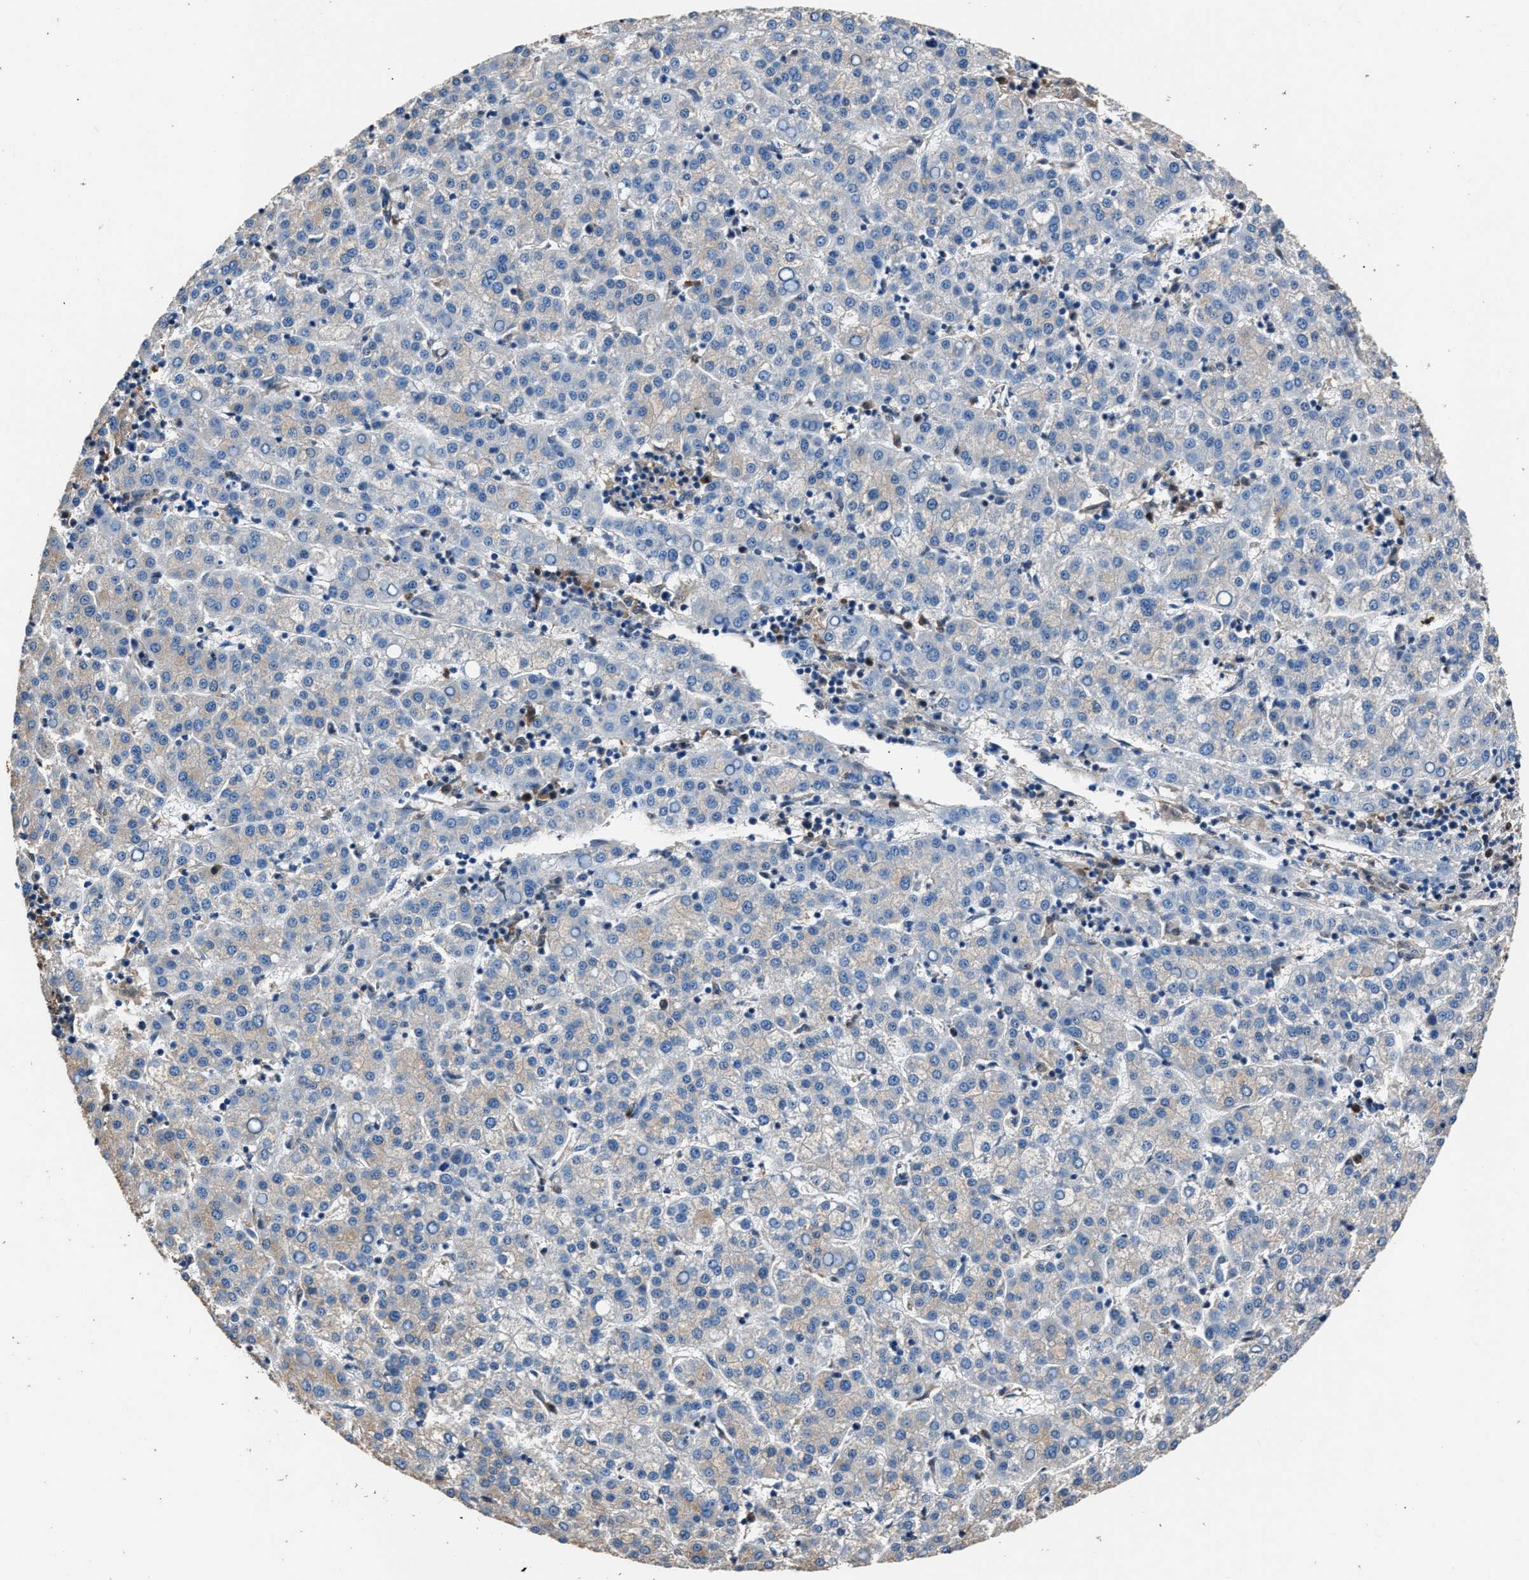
{"staining": {"intensity": "negative", "quantity": "none", "location": "none"}, "tissue": "liver cancer", "cell_type": "Tumor cells", "image_type": "cancer", "snomed": [{"axis": "morphology", "description": "Carcinoma, Hepatocellular, NOS"}, {"axis": "topography", "description": "Liver"}], "caption": "Tumor cells are negative for protein expression in human liver hepatocellular carcinoma. The staining was performed using DAB to visualize the protein expression in brown, while the nuclei were stained in blue with hematoxylin (Magnification: 20x).", "gene": "GSTP1", "patient": {"sex": "female", "age": 58}}